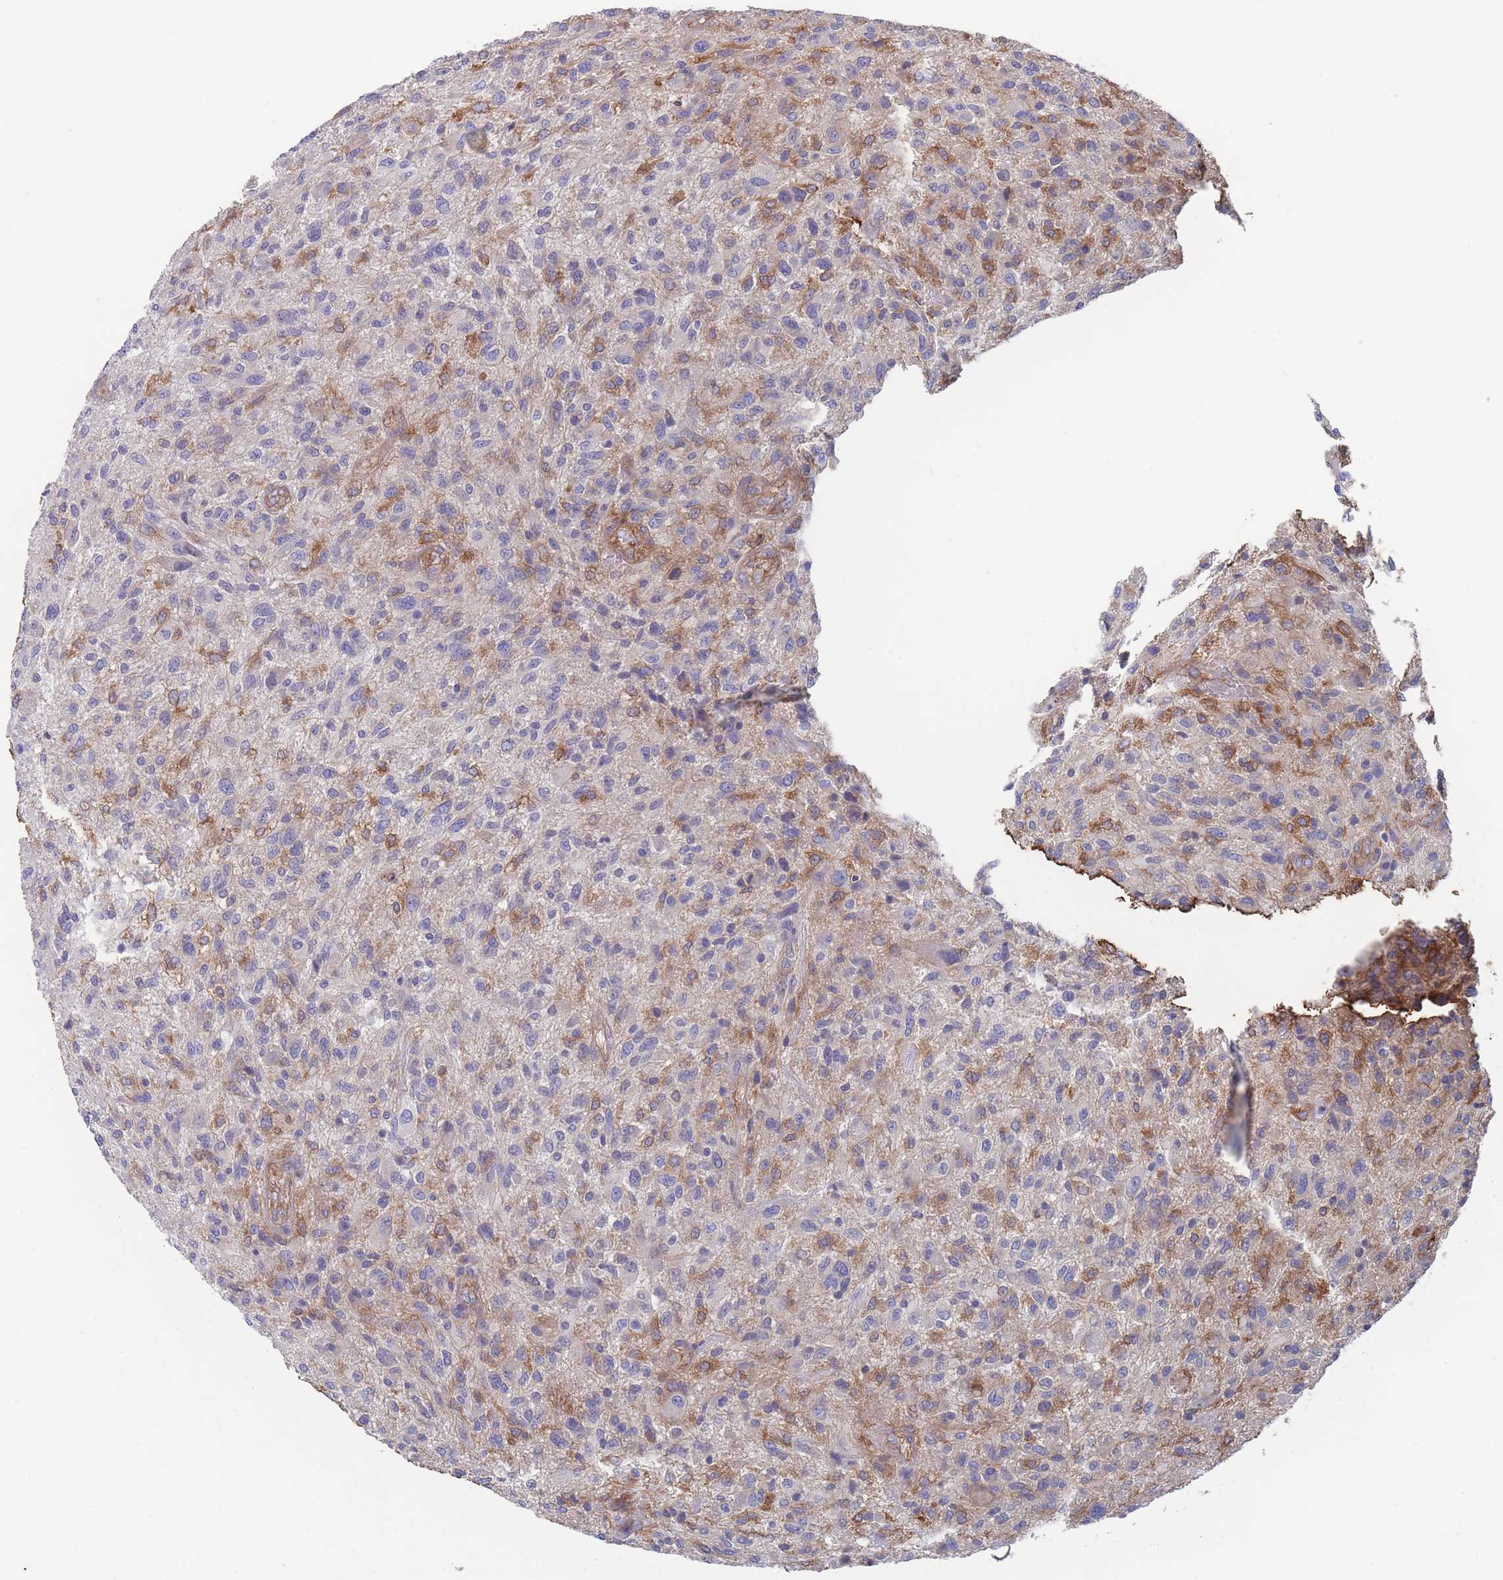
{"staining": {"intensity": "weak", "quantity": "<25%", "location": "cytoplasmic/membranous"}, "tissue": "glioma", "cell_type": "Tumor cells", "image_type": "cancer", "snomed": [{"axis": "morphology", "description": "Glioma, malignant, High grade"}, {"axis": "topography", "description": "Brain"}], "caption": "High-grade glioma (malignant) was stained to show a protein in brown. There is no significant staining in tumor cells.", "gene": "SCCPDH", "patient": {"sex": "male", "age": 47}}